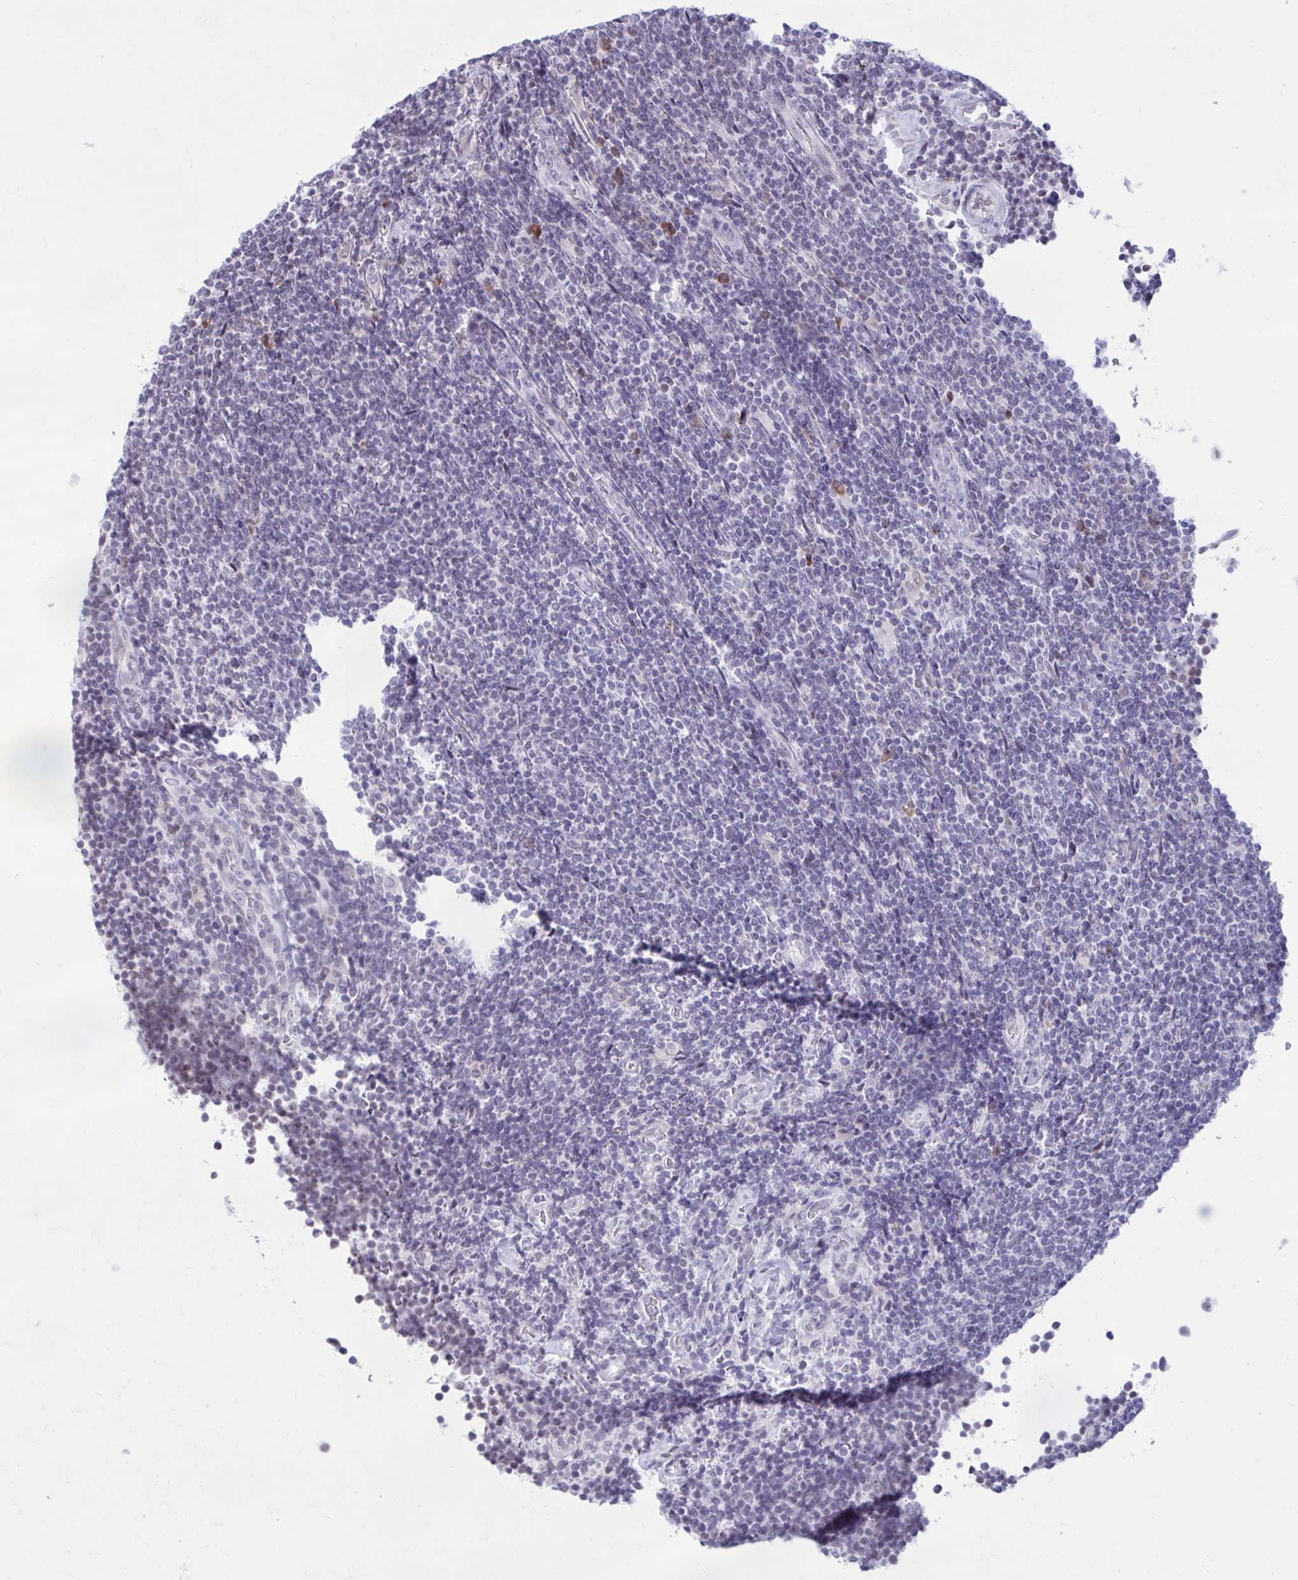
{"staining": {"intensity": "negative", "quantity": "none", "location": "none"}, "tissue": "lymphoma", "cell_type": "Tumor cells", "image_type": "cancer", "snomed": [{"axis": "morphology", "description": "Malignant lymphoma, non-Hodgkin's type, Low grade"}, {"axis": "topography", "description": "Lymph node"}], "caption": "DAB (3,3'-diaminobenzidine) immunohistochemical staining of low-grade malignant lymphoma, non-Hodgkin's type demonstrates no significant positivity in tumor cells. (DAB immunohistochemistry visualized using brightfield microscopy, high magnification).", "gene": "PROSER1", "patient": {"sex": "male", "age": 52}}